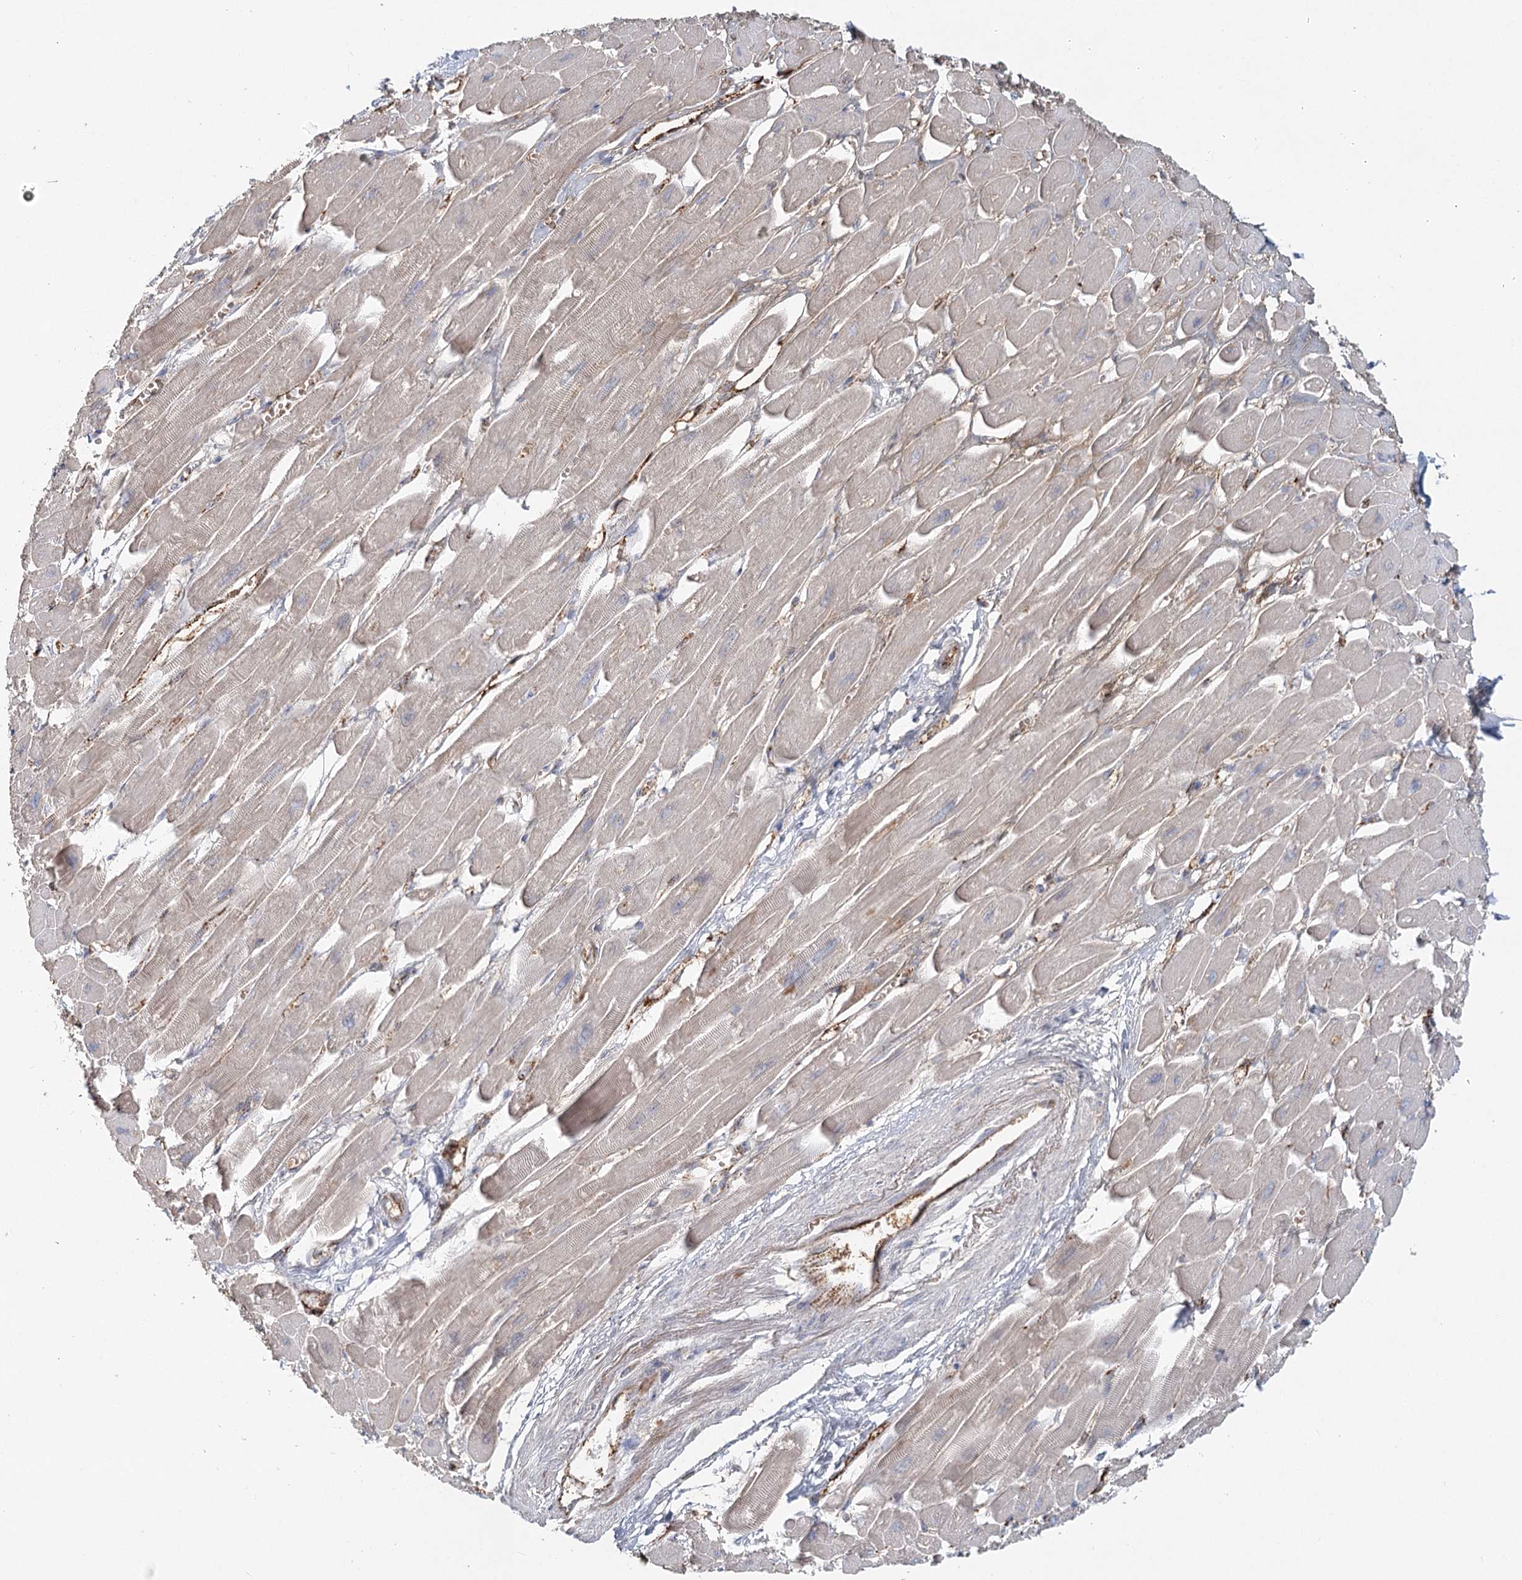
{"staining": {"intensity": "negative", "quantity": "none", "location": "none"}, "tissue": "heart muscle", "cell_type": "Cardiomyocytes", "image_type": "normal", "snomed": [{"axis": "morphology", "description": "Normal tissue, NOS"}, {"axis": "topography", "description": "Heart"}], "caption": "Cardiomyocytes show no significant expression in unremarkable heart muscle. Nuclei are stained in blue.", "gene": "KBTBD4", "patient": {"sex": "female", "age": 54}}